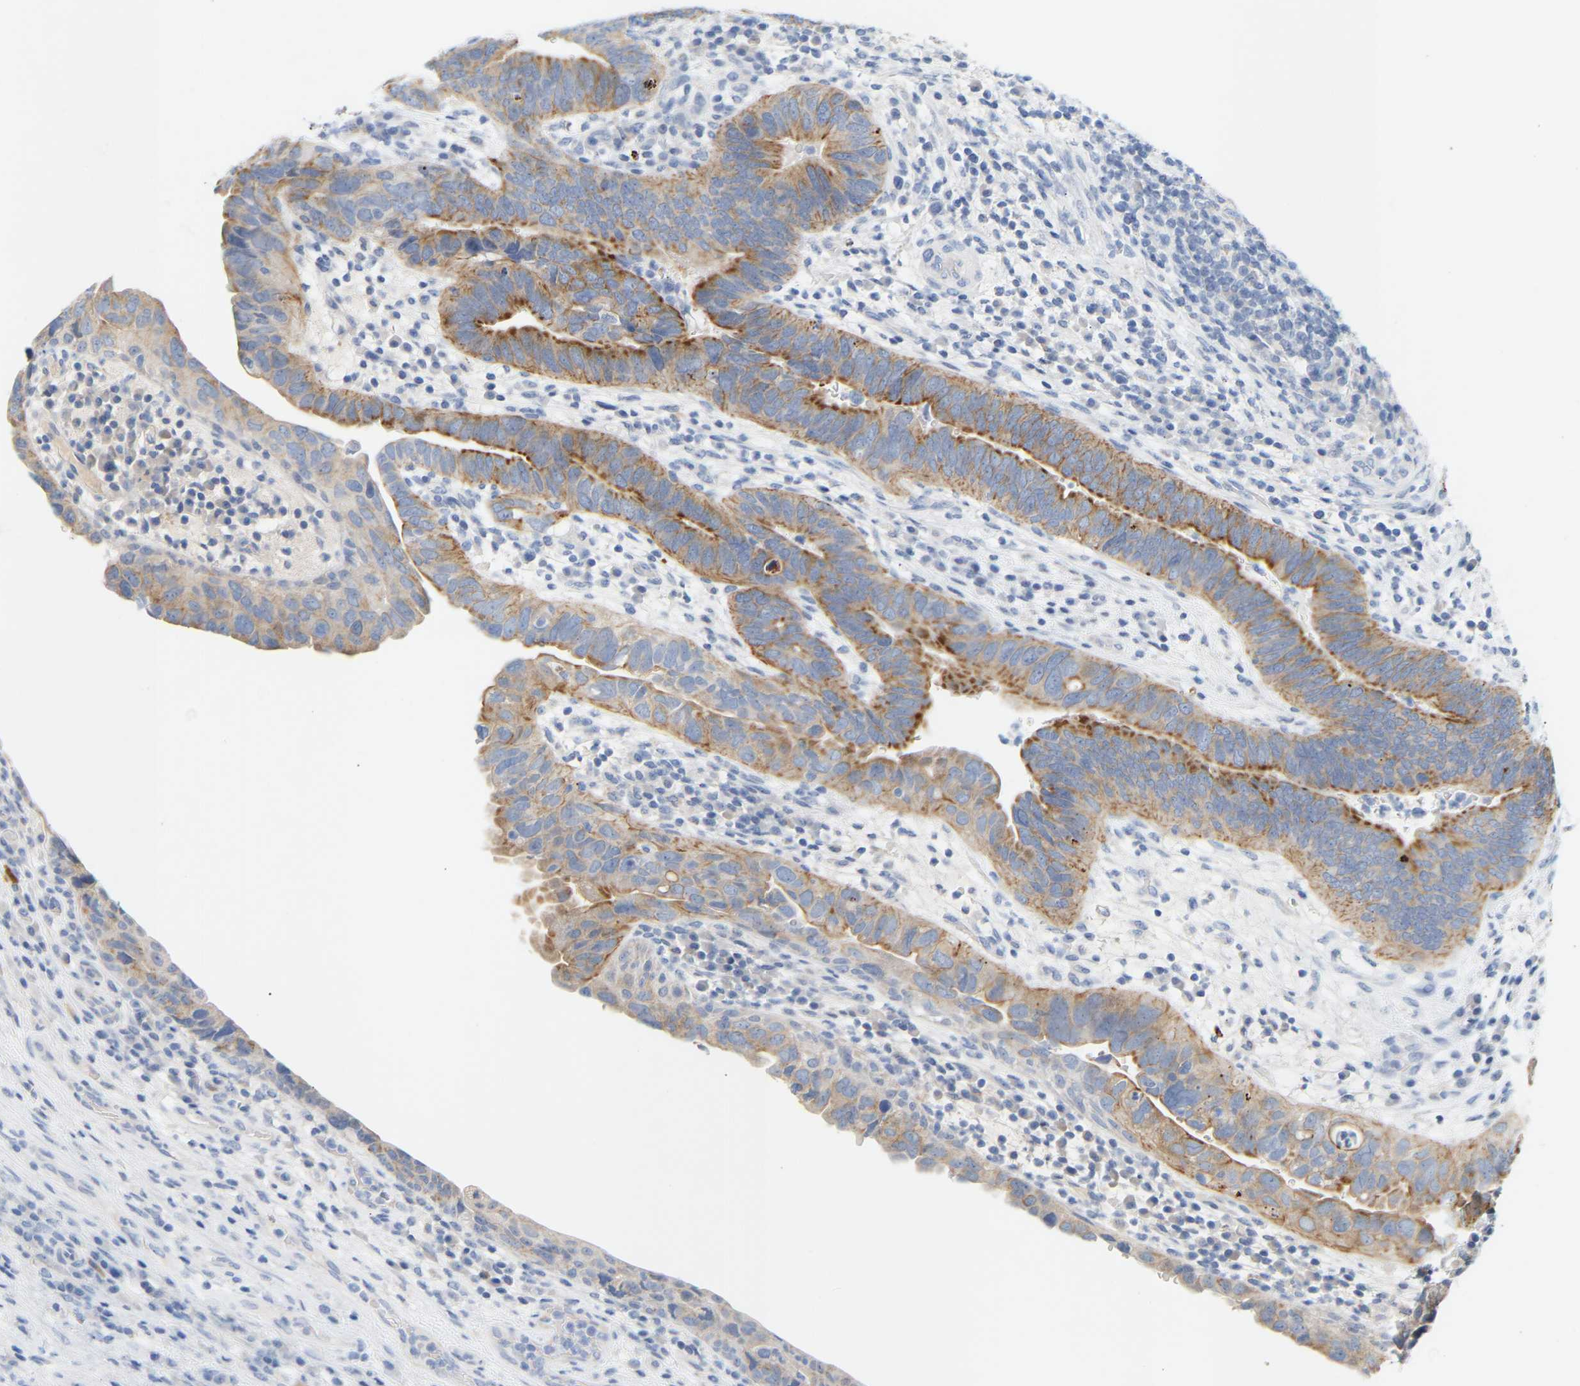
{"staining": {"intensity": "moderate", "quantity": ">75%", "location": "cytoplasmic/membranous"}, "tissue": "urothelial cancer", "cell_type": "Tumor cells", "image_type": "cancer", "snomed": [{"axis": "morphology", "description": "Urothelial carcinoma, High grade"}, {"axis": "topography", "description": "Urinary bladder"}], "caption": "Protein positivity by IHC demonstrates moderate cytoplasmic/membranous expression in approximately >75% of tumor cells in urothelial carcinoma (high-grade).", "gene": "PEX1", "patient": {"sex": "female", "age": 82}}